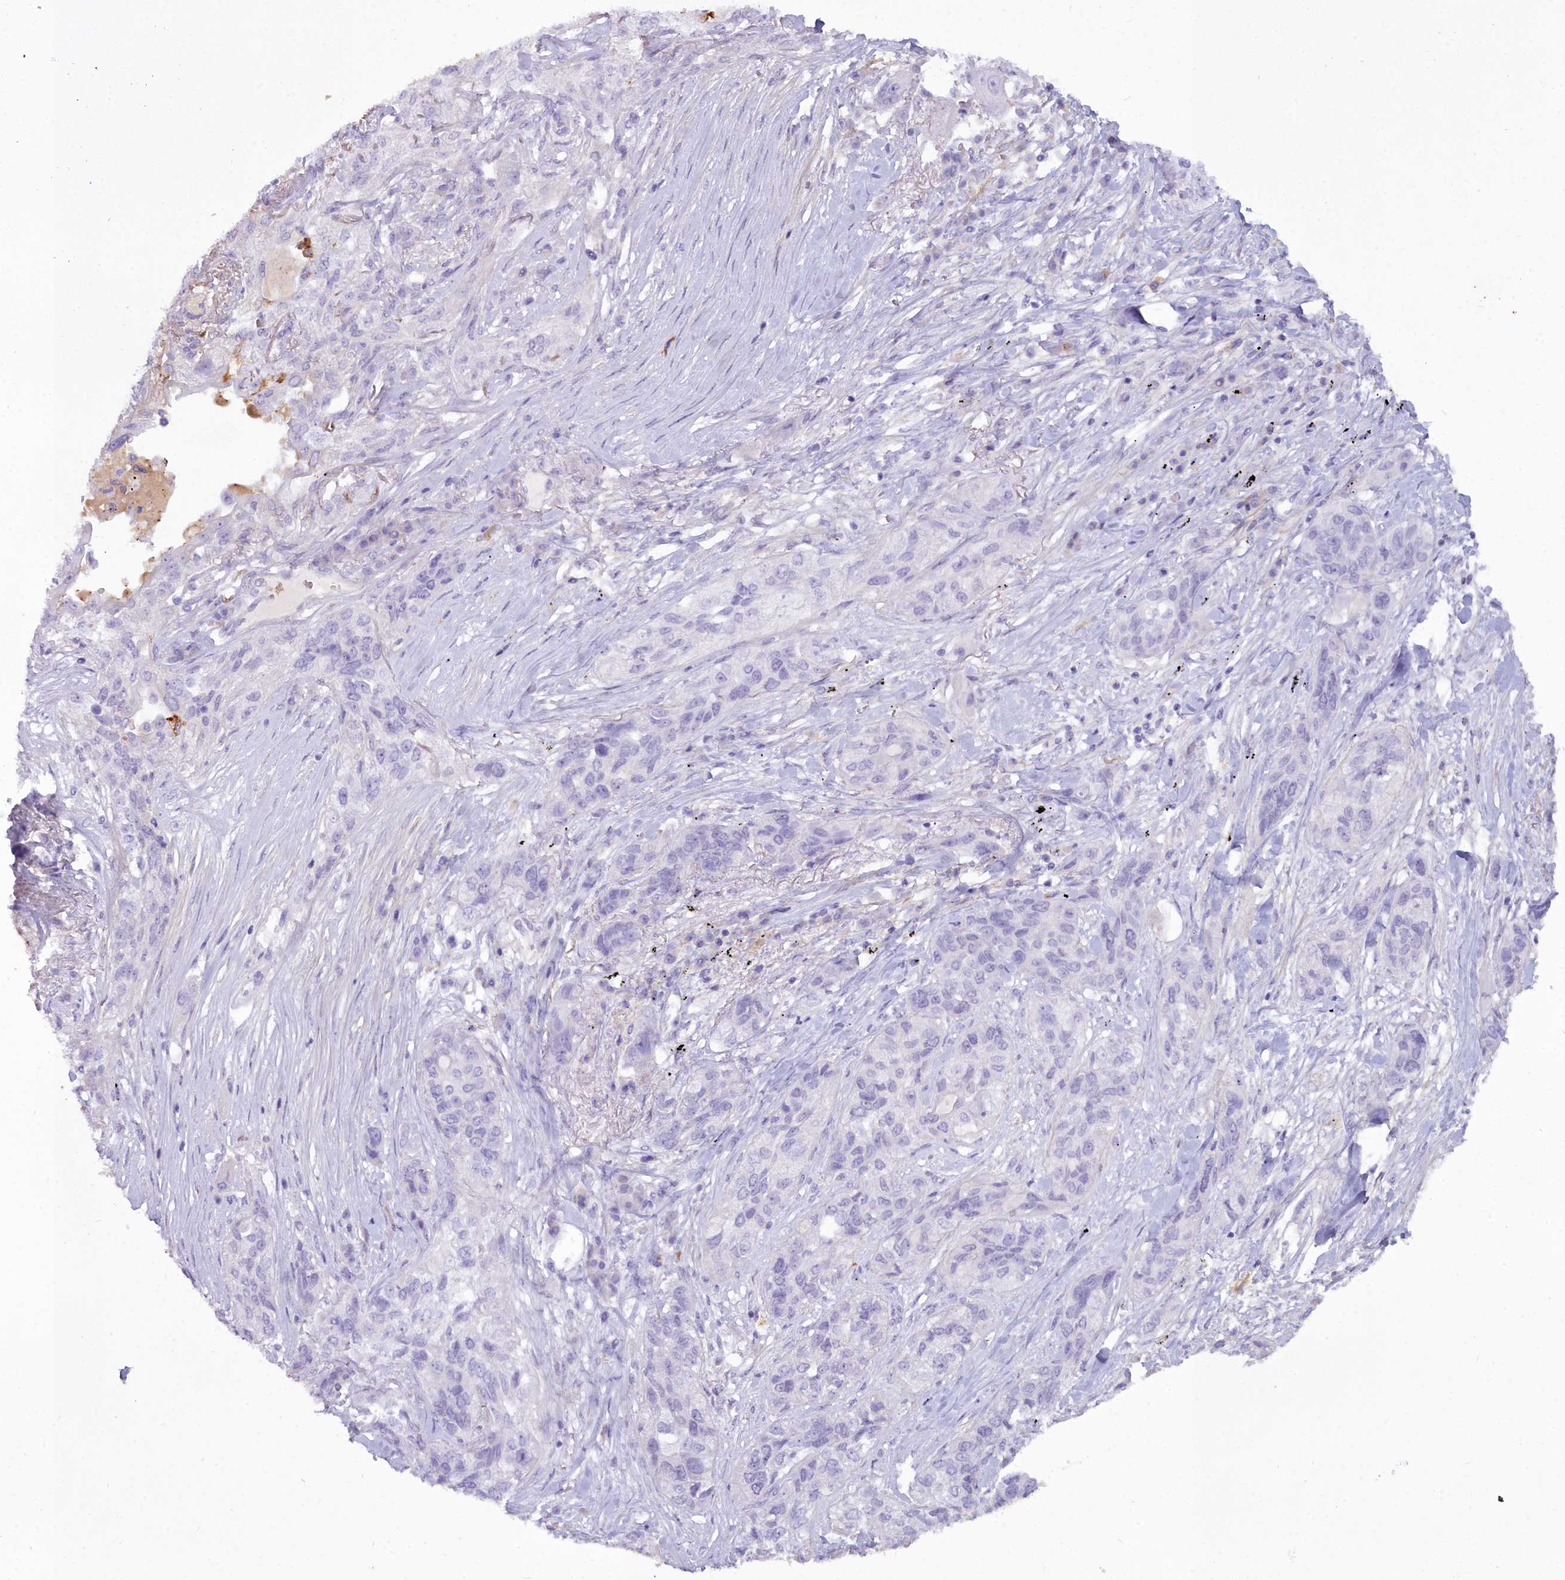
{"staining": {"intensity": "negative", "quantity": "none", "location": "none"}, "tissue": "lung cancer", "cell_type": "Tumor cells", "image_type": "cancer", "snomed": [{"axis": "morphology", "description": "Squamous cell carcinoma, NOS"}, {"axis": "topography", "description": "Lung"}], "caption": "High magnification brightfield microscopy of squamous cell carcinoma (lung) stained with DAB (3,3'-diaminobenzidine) (brown) and counterstained with hematoxylin (blue): tumor cells show no significant positivity.", "gene": "OSTN", "patient": {"sex": "female", "age": 70}}